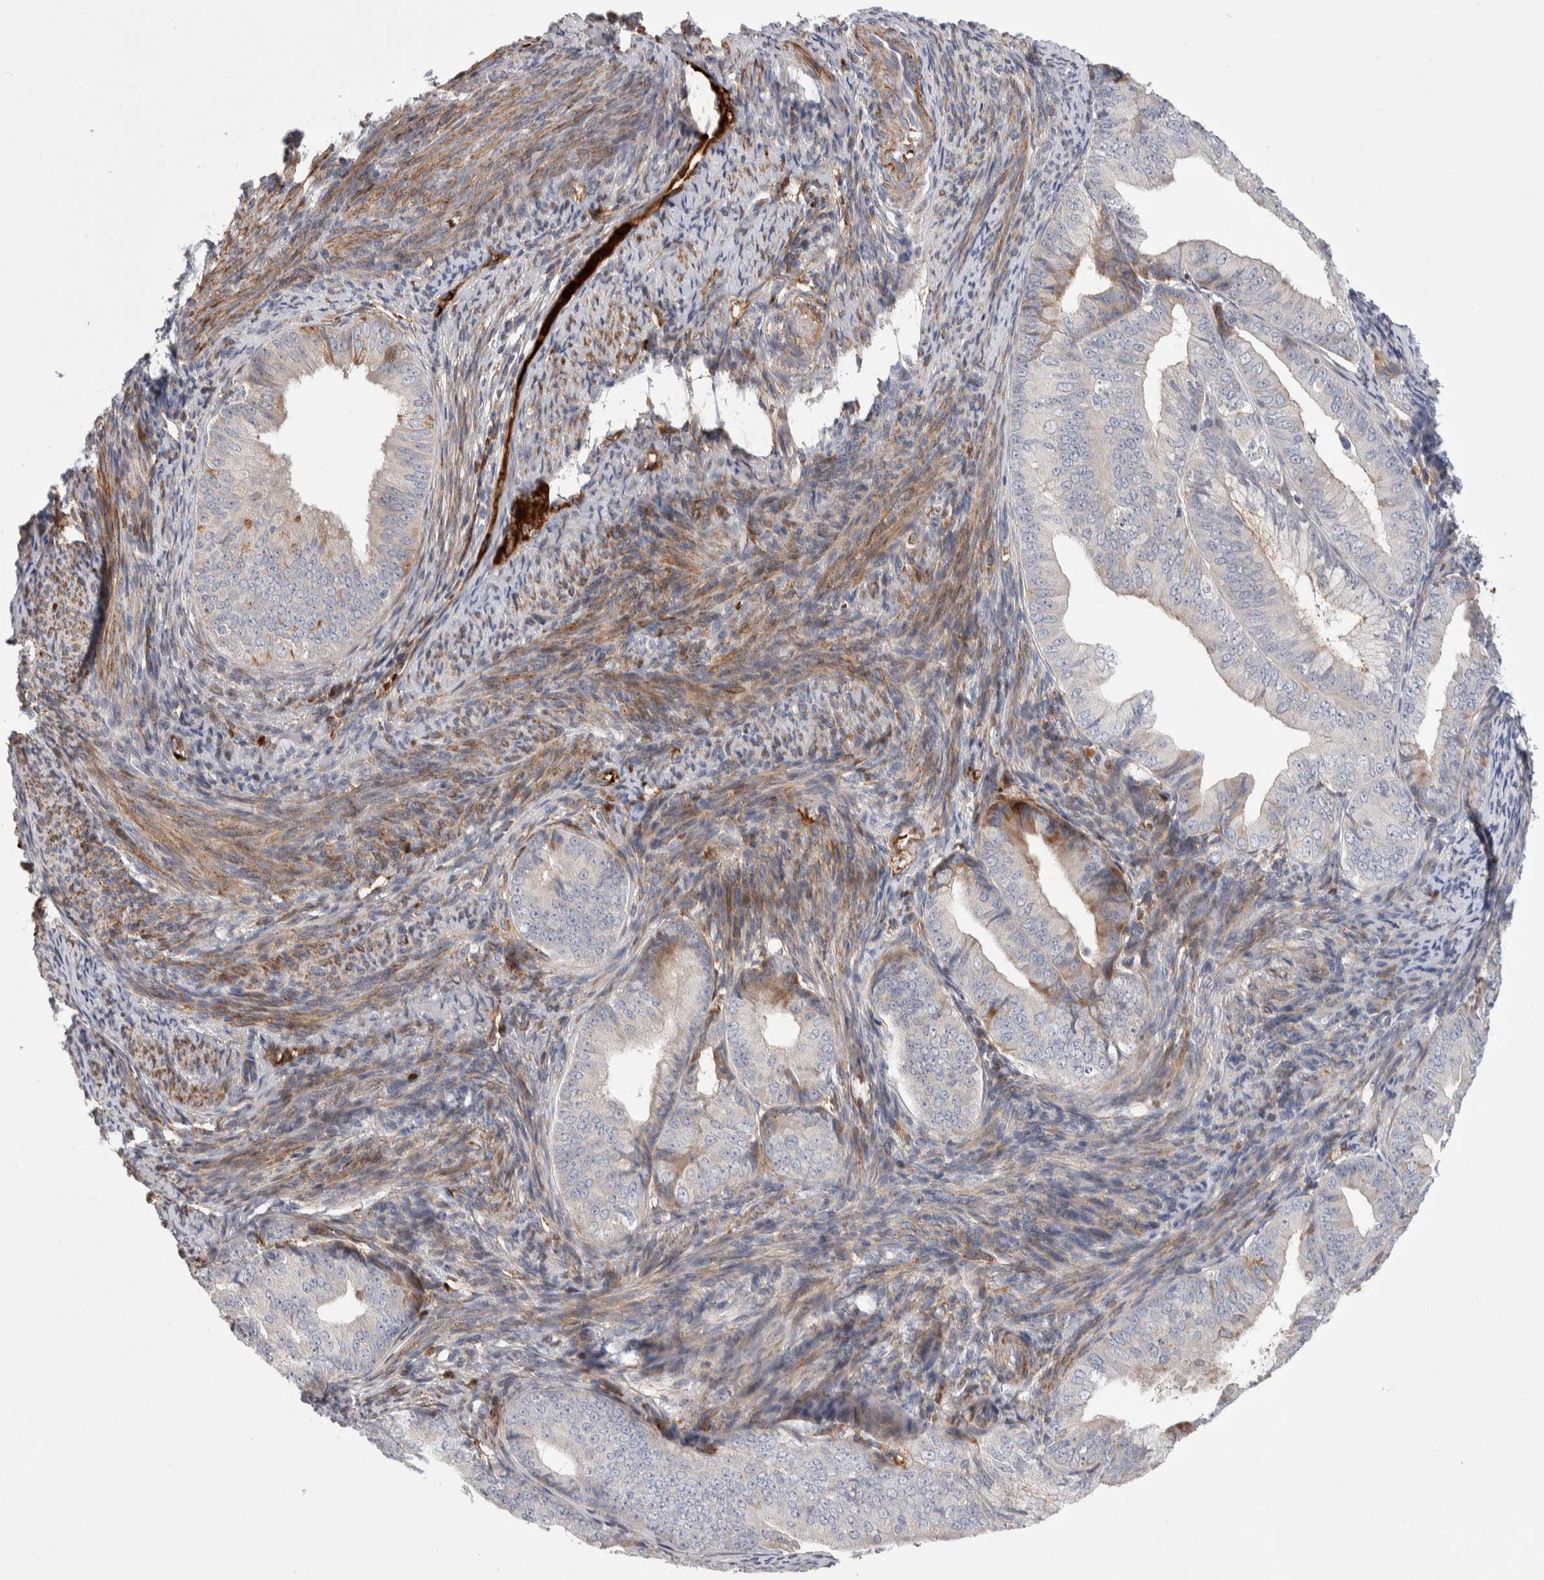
{"staining": {"intensity": "moderate", "quantity": "<25%", "location": "cytoplasmic/membranous"}, "tissue": "endometrial cancer", "cell_type": "Tumor cells", "image_type": "cancer", "snomed": [{"axis": "morphology", "description": "Adenocarcinoma, NOS"}, {"axis": "topography", "description": "Endometrium"}], "caption": "A brown stain labels moderate cytoplasmic/membranous staining of a protein in human adenocarcinoma (endometrial) tumor cells. Nuclei are stained in blue.", "gene": "PSMG3", "patient": {"sex": "female", "age": 63}}